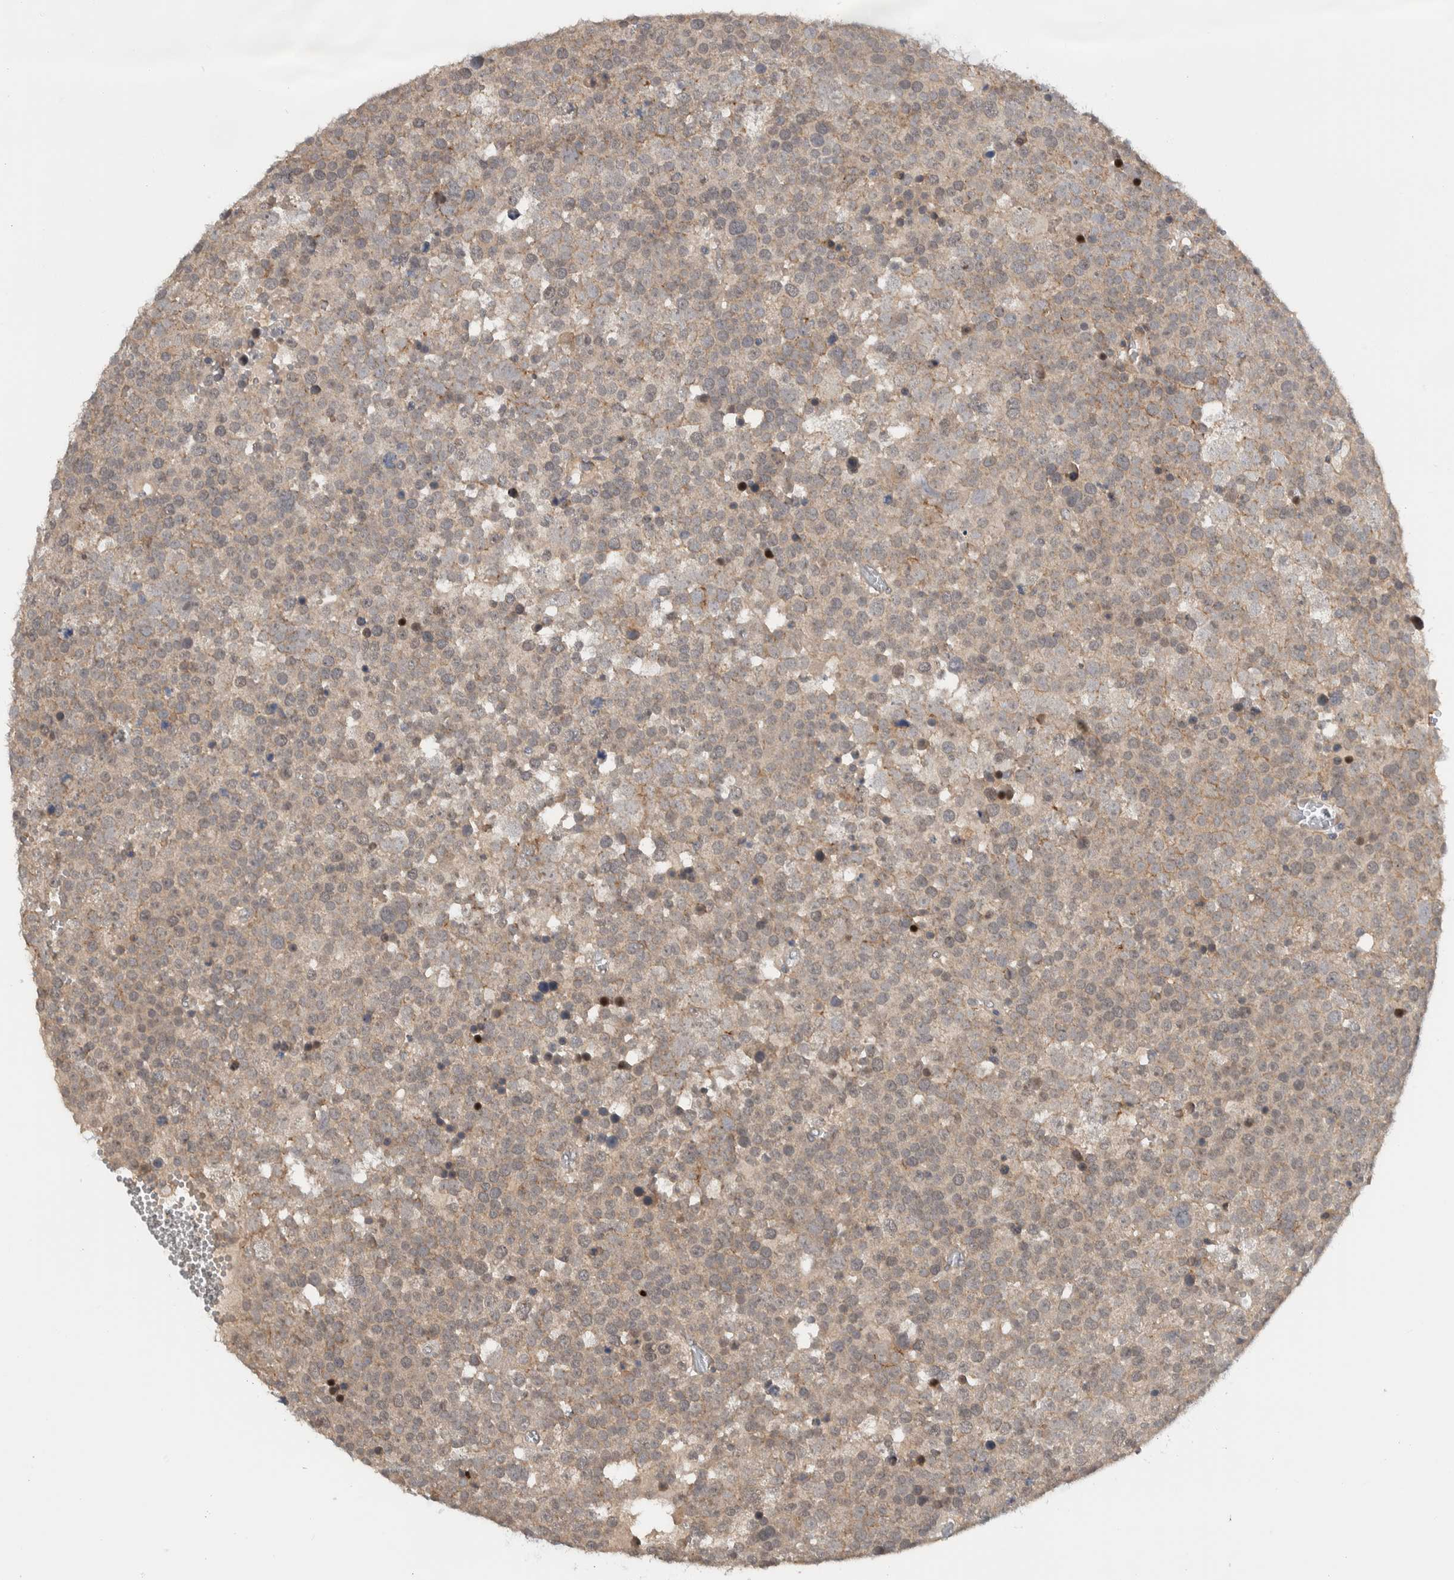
{"staining": {"intensity": "weak", "quantity": ">75%", "location": "cytoplasmic/membranous"}, "tissue": "testis cancer", "cell_type": "Tumor cells", "image_type": "cancer", "snomed": [{"axis": "morphology", "description": "Seminoma, NOS"}, {"axis": "topography", "description": "Testis"}], "caption": "The image exhibits staining of testis seminoma, revealing weak cytoplasmic/membranous protein positivity (brown color) within tumor cells.", "gene": "MPRIP", "patient": {"sex": "male", "age": 71}}